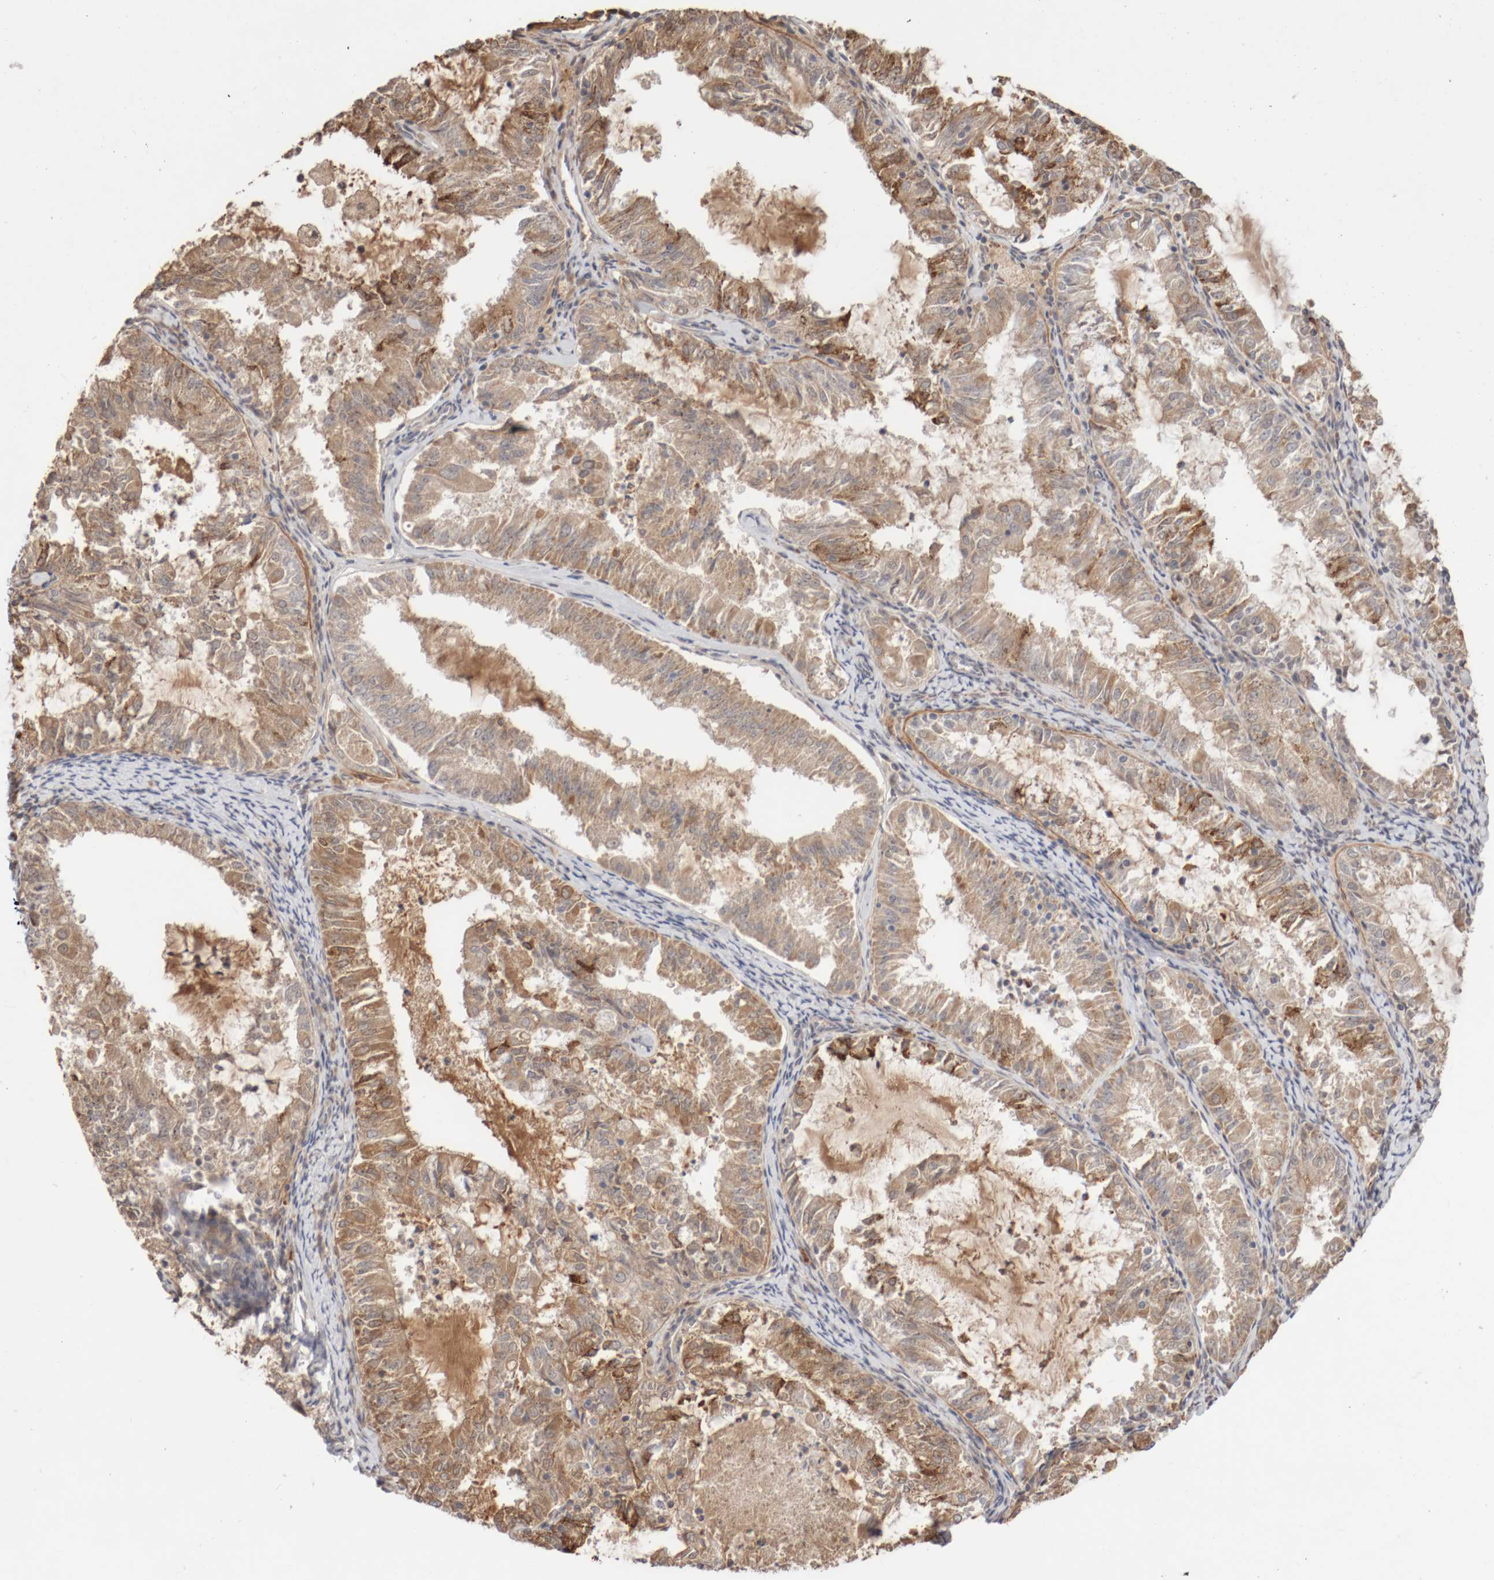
{"staining": {"intensity": "weak", "quantity": "25%-75%", "location": "cytoplasmic/membranous"}, "tissue": "endometrial cancer", "cell_type": "Tumor cells", "image_type": "cancer", "snomed": [{"axis": "morphology", "description": "Adenocarcinoma, NOS"}, {"axis": "topography", "description": "Endometrium"}], "caption": "About 25%-75% of tumor cells in adenocarcinoma (endometrial) reveal weak cytoplasmic/membranous protein expression as visualized by brown immunohistochemical staining.", "gene": "DPH7", "patient": {"sex": "female", "age": 57}}